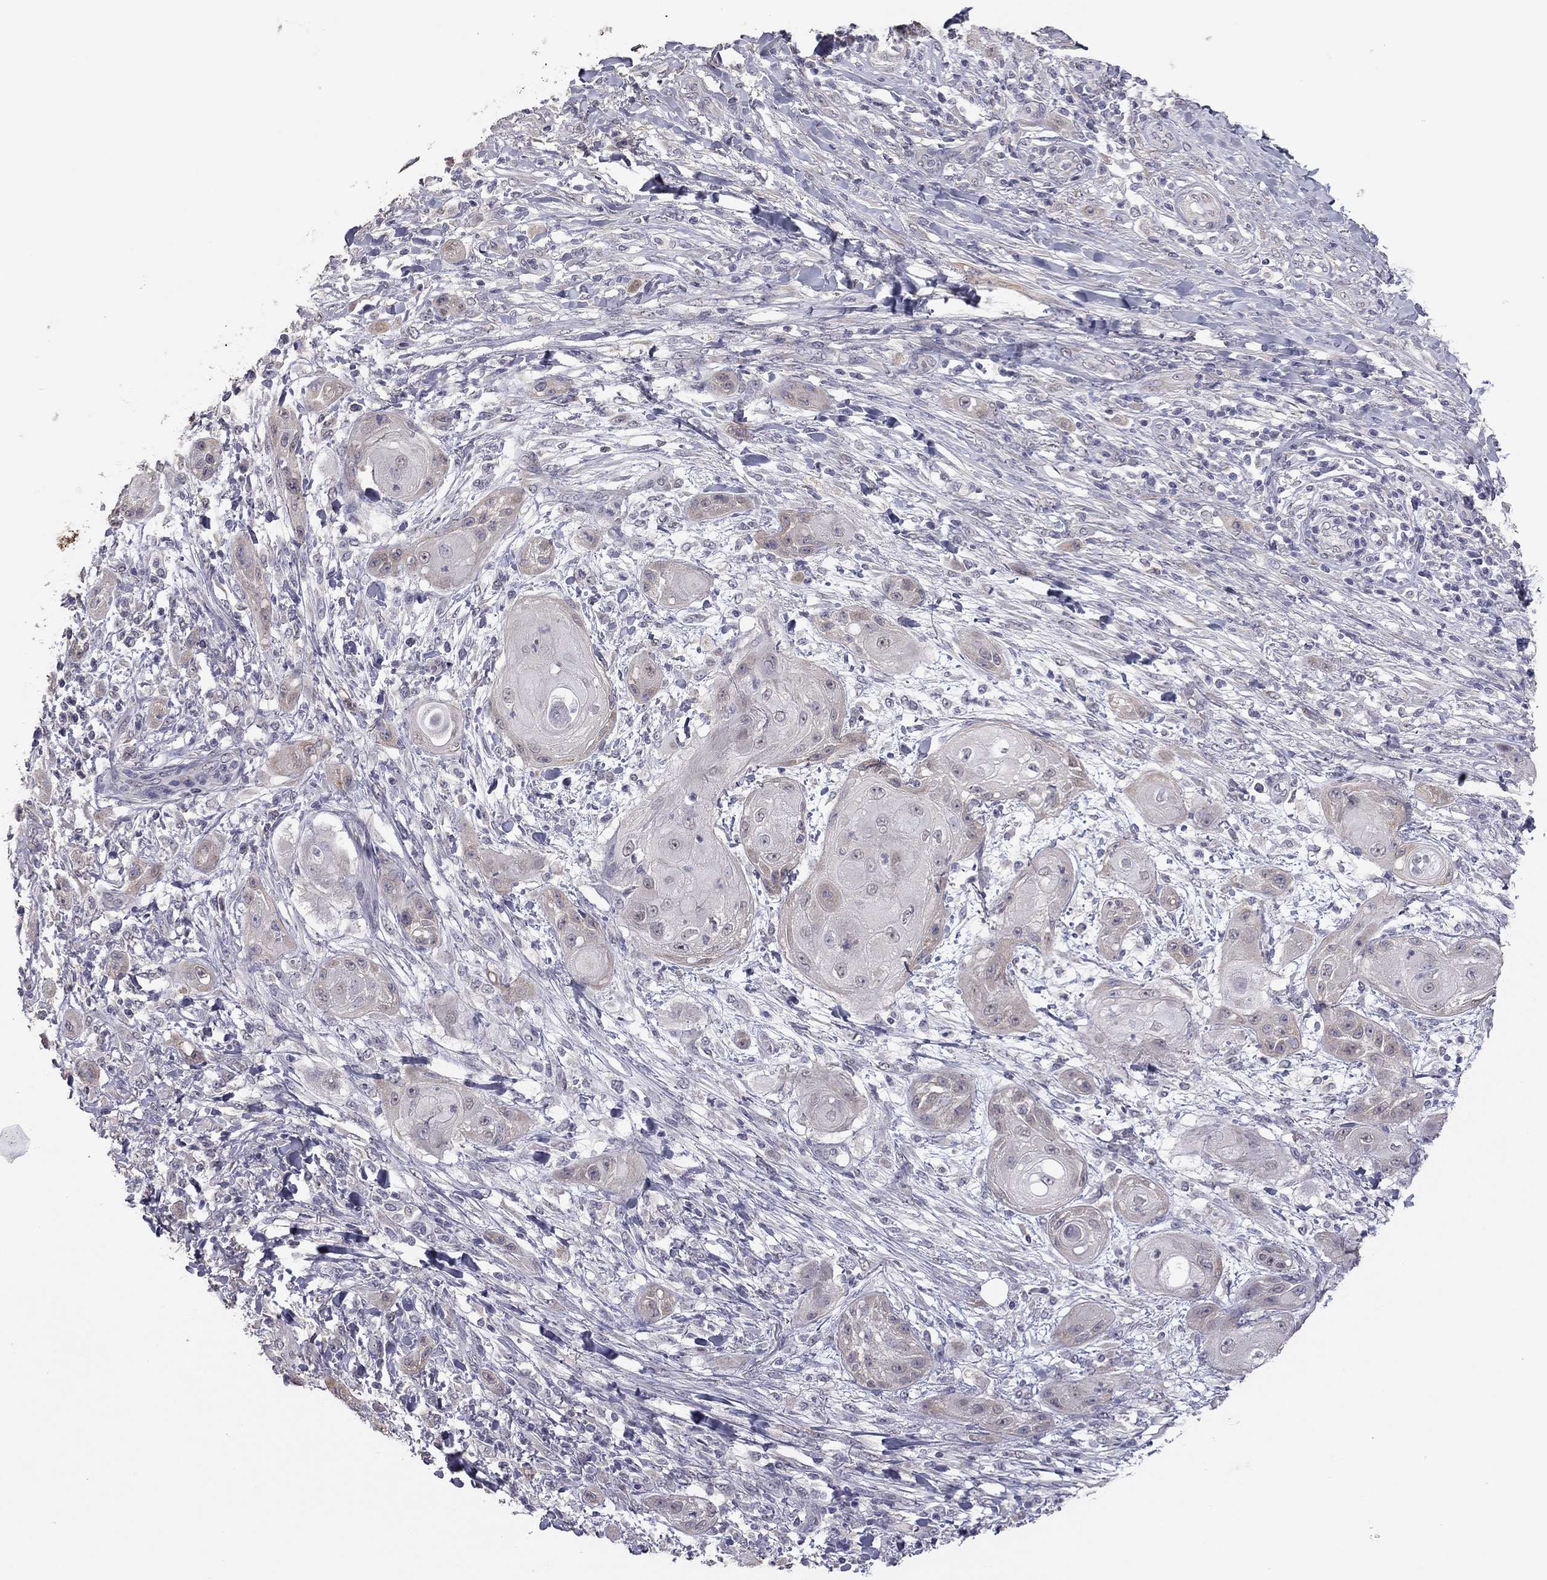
{"staining": {"intensity": "weak", "quantity": "<25%", "location": "cytoplasmic/membranous"}, "tissue": "skin cancer", "cell_type": "Tumor cells", "image_type": "cancer", "snomed": [{"axis": "morphology", "description": "Squamous cell carcinoma, NOS"}, {"axis": "topography", "description": "Skin"}], "caption": "Immunohistochemistry image of neoplastic tissue: skin cancer (squamous cell carcinoma) stained with DAB (3,3'-diaminobenzidine) displays no significant protein expression in tumor cells.", "gene": "PRRT2", "patient": {"sex": "male", "age": 62}}